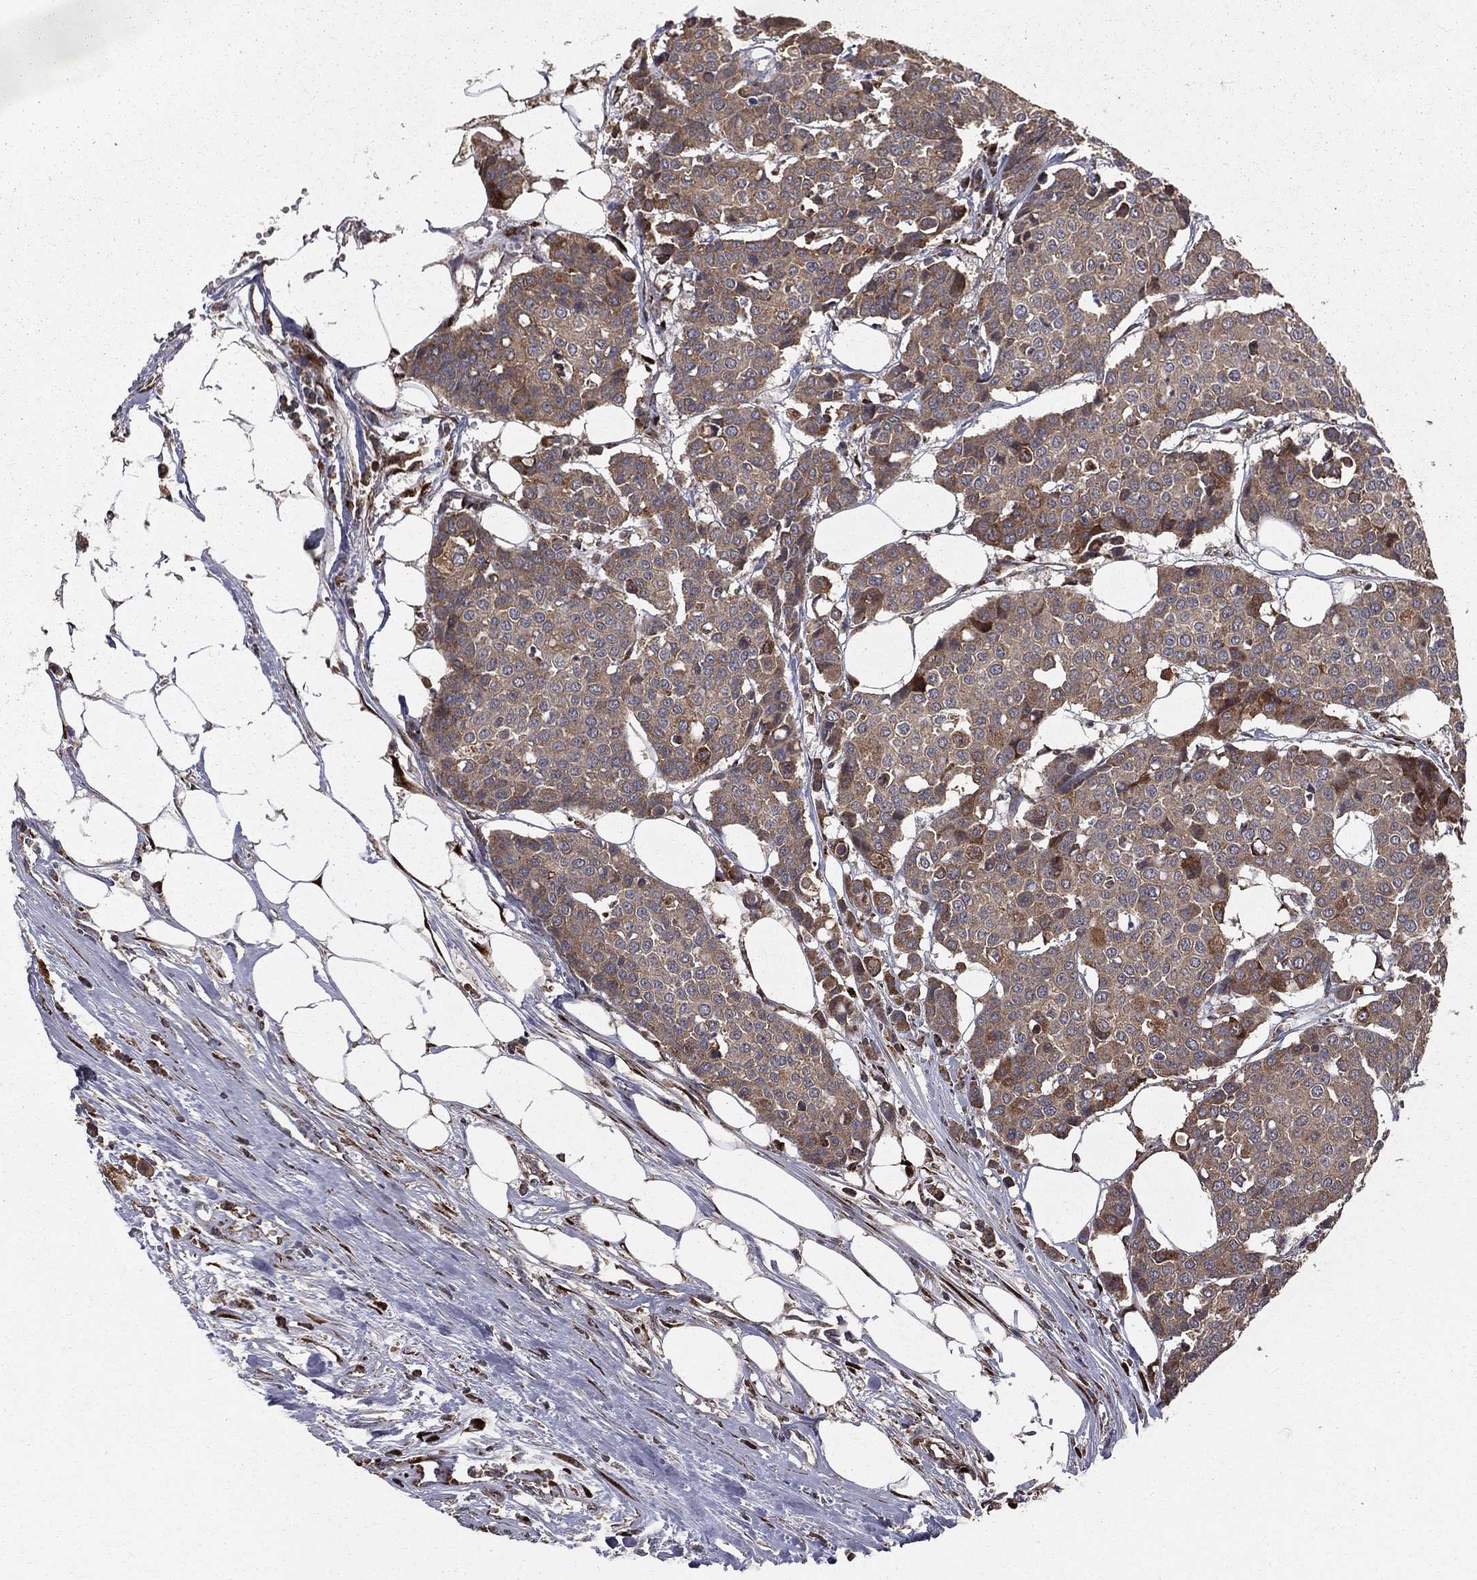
{"staining": {"intensity": "moderate", "quantity": "25%-75%", "location": "cytoplasmic/membranous"}, "tissue": "carcinoid", "cell_type": "Tumor cells", "image_type": "cancer", "snomed": [{"axis": "morphology", "description": "Carcinoid, malignant, NOS"}, {"axis": "topography", "description": "Colon"}], "caption": "Tumor cells demonstrate moderate cytoplasmic/membranous staining in approximately 25%-75% of cells in carcinoid (malignant).", "gene": "OLFML1", "patient": {"sex": "male", "age": 81}}